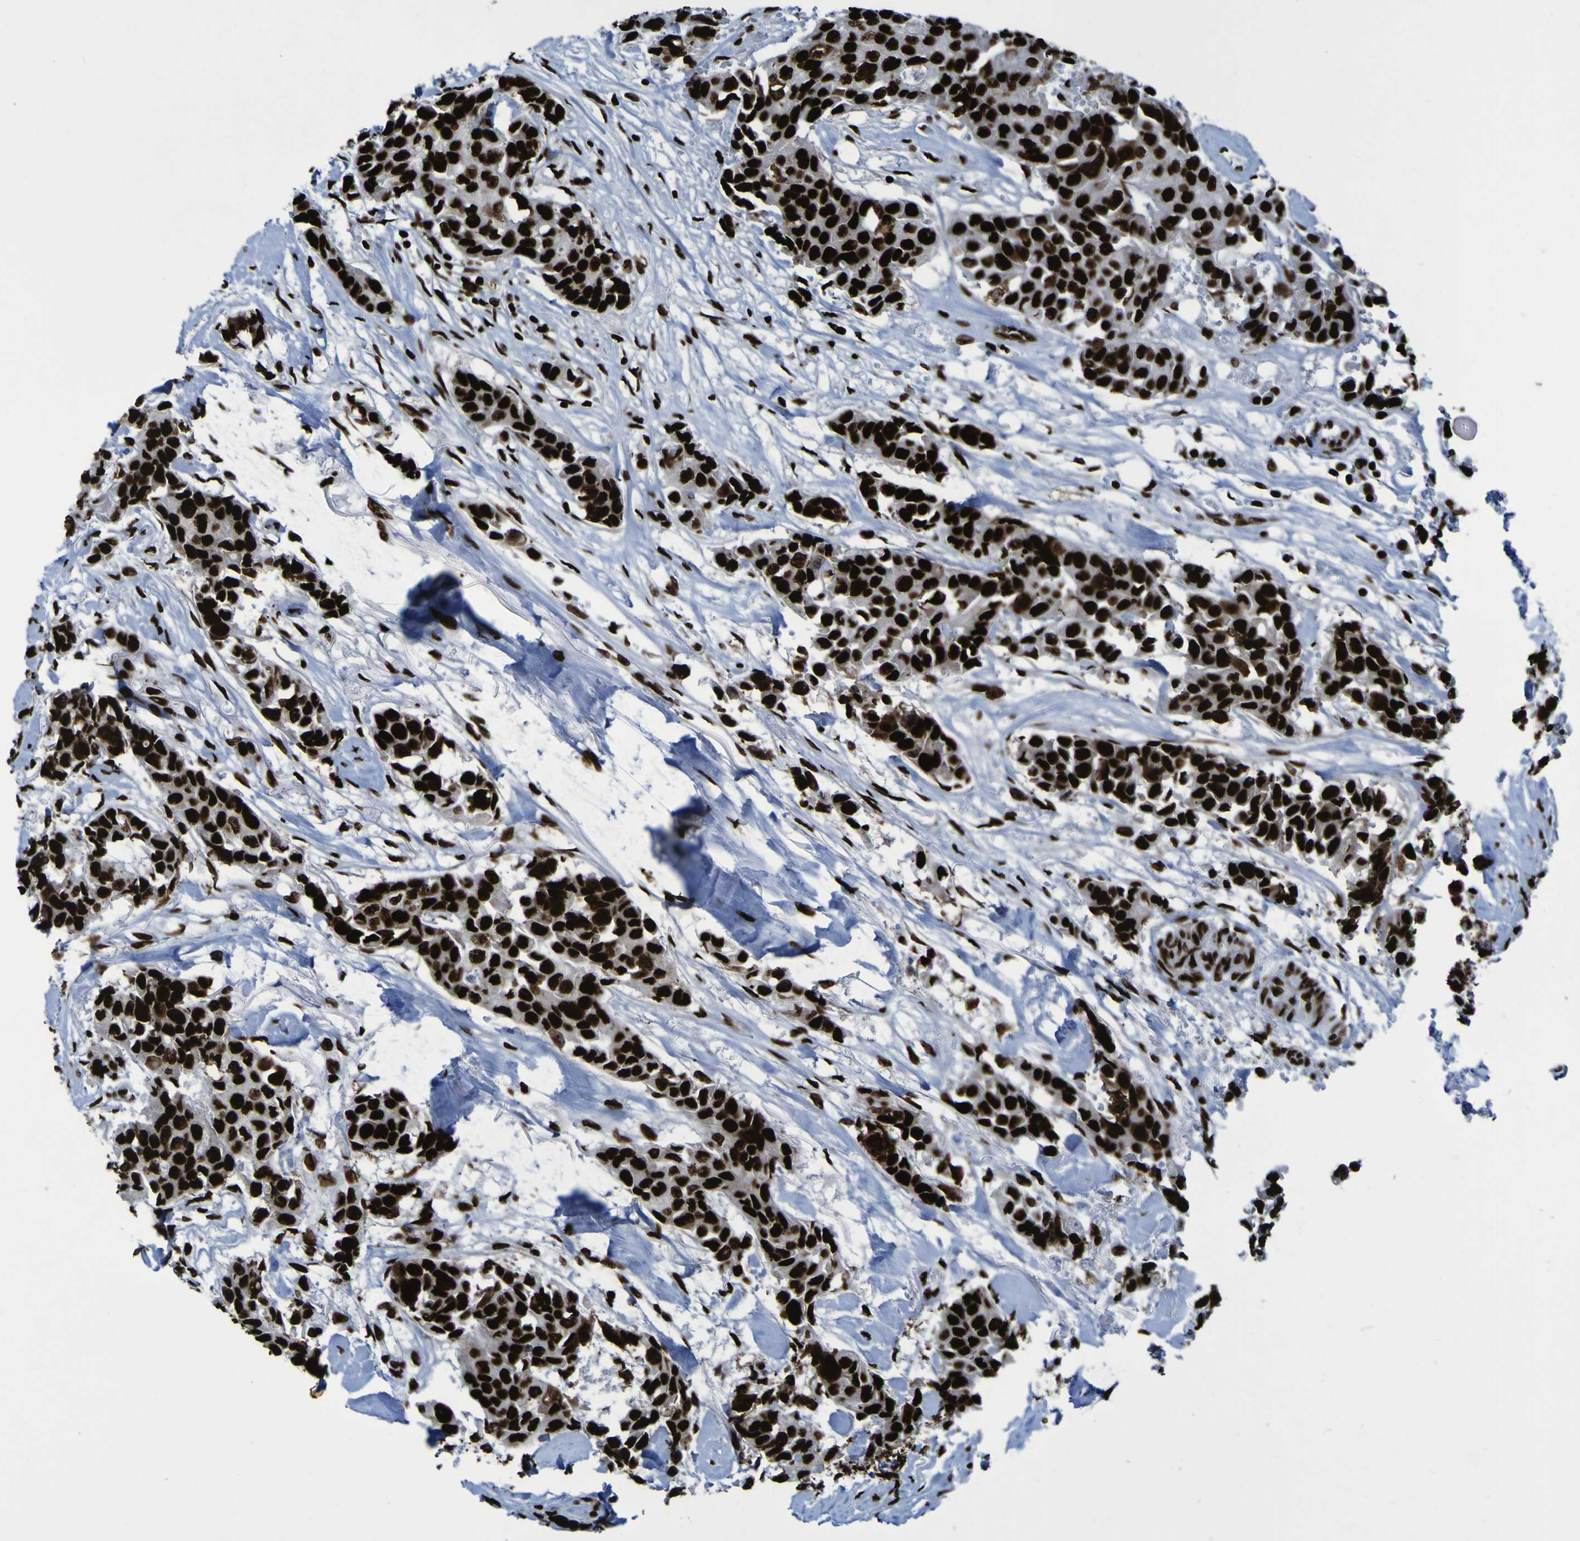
{"staining": {"intensity": "strong", "quantity": ">75%", "location": "nuclear"}, "tissue": "breast cancer", "cell_type": "Tumor cells", "image_type": "cancer", "snomed": [{"axis": "morphology", "description": "Duct carcinoma"}, {"axis": "topography", "description": "Breast"}], "caption": "Immunohistochemical staining of invasive ductal carcinoma (breast) demonstrates strong nuclear protein positivity in approximately >75% of tumor cells.", "gene": "NPM1", "patient": {"sex": "female", "age": 80}}